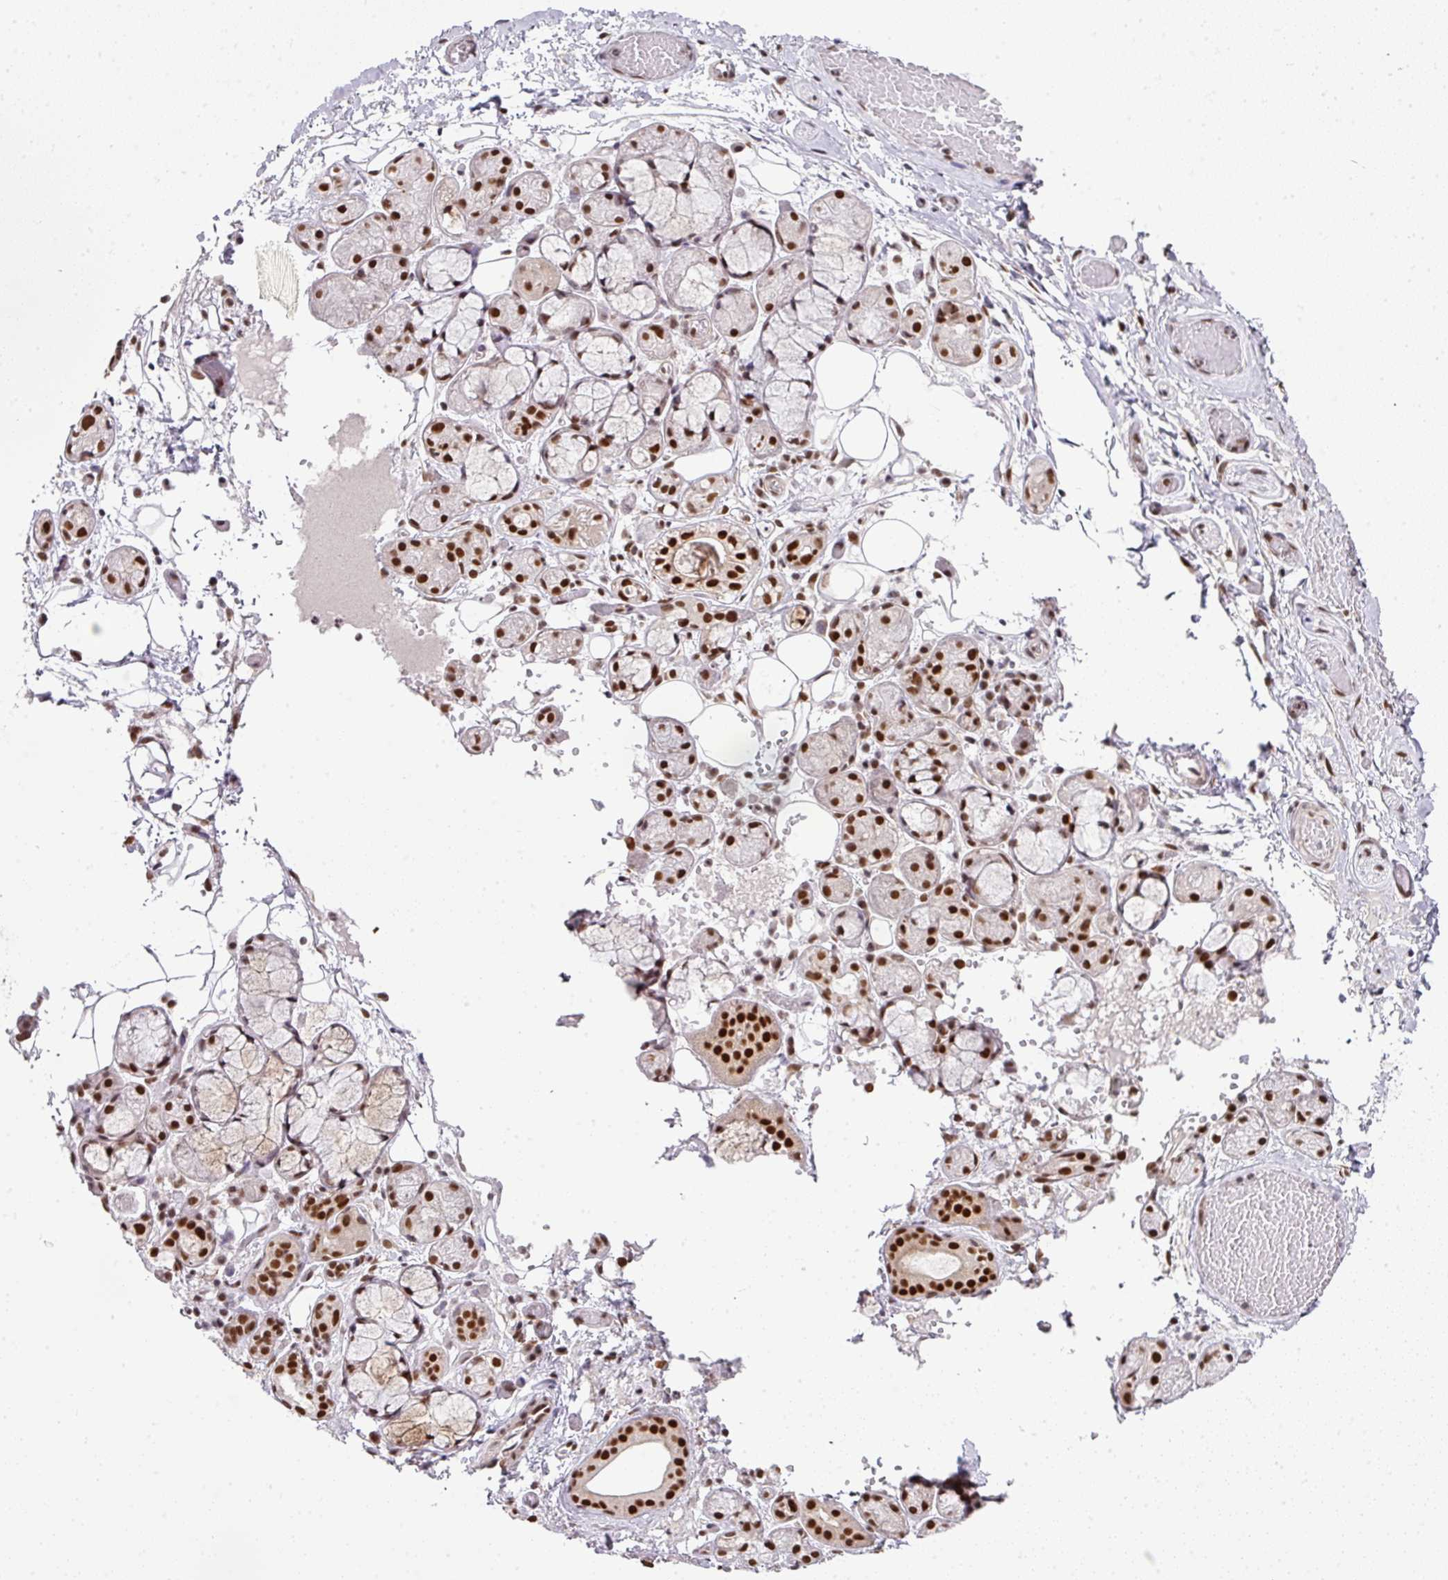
{"staining": {"intensity": "strong", "quantity": "25%-75%", "location": "nuclear"}, "tissue": "salivary gland", "cell_type": "Glandular cells", "image_type": "normal", "snomed": [{"axis": "morphology", "description": "Normal tissue, NOS"}, {"axis": "topography", "description": "Salivary gland"}], "caption": "IHC of unremarkable salivary gland demonstrates high levels of strong nuclear positivity in about 25%-75% of glandular cells.", "gene": "NFYA", "patient": {"sex": "male", "age": 82}}